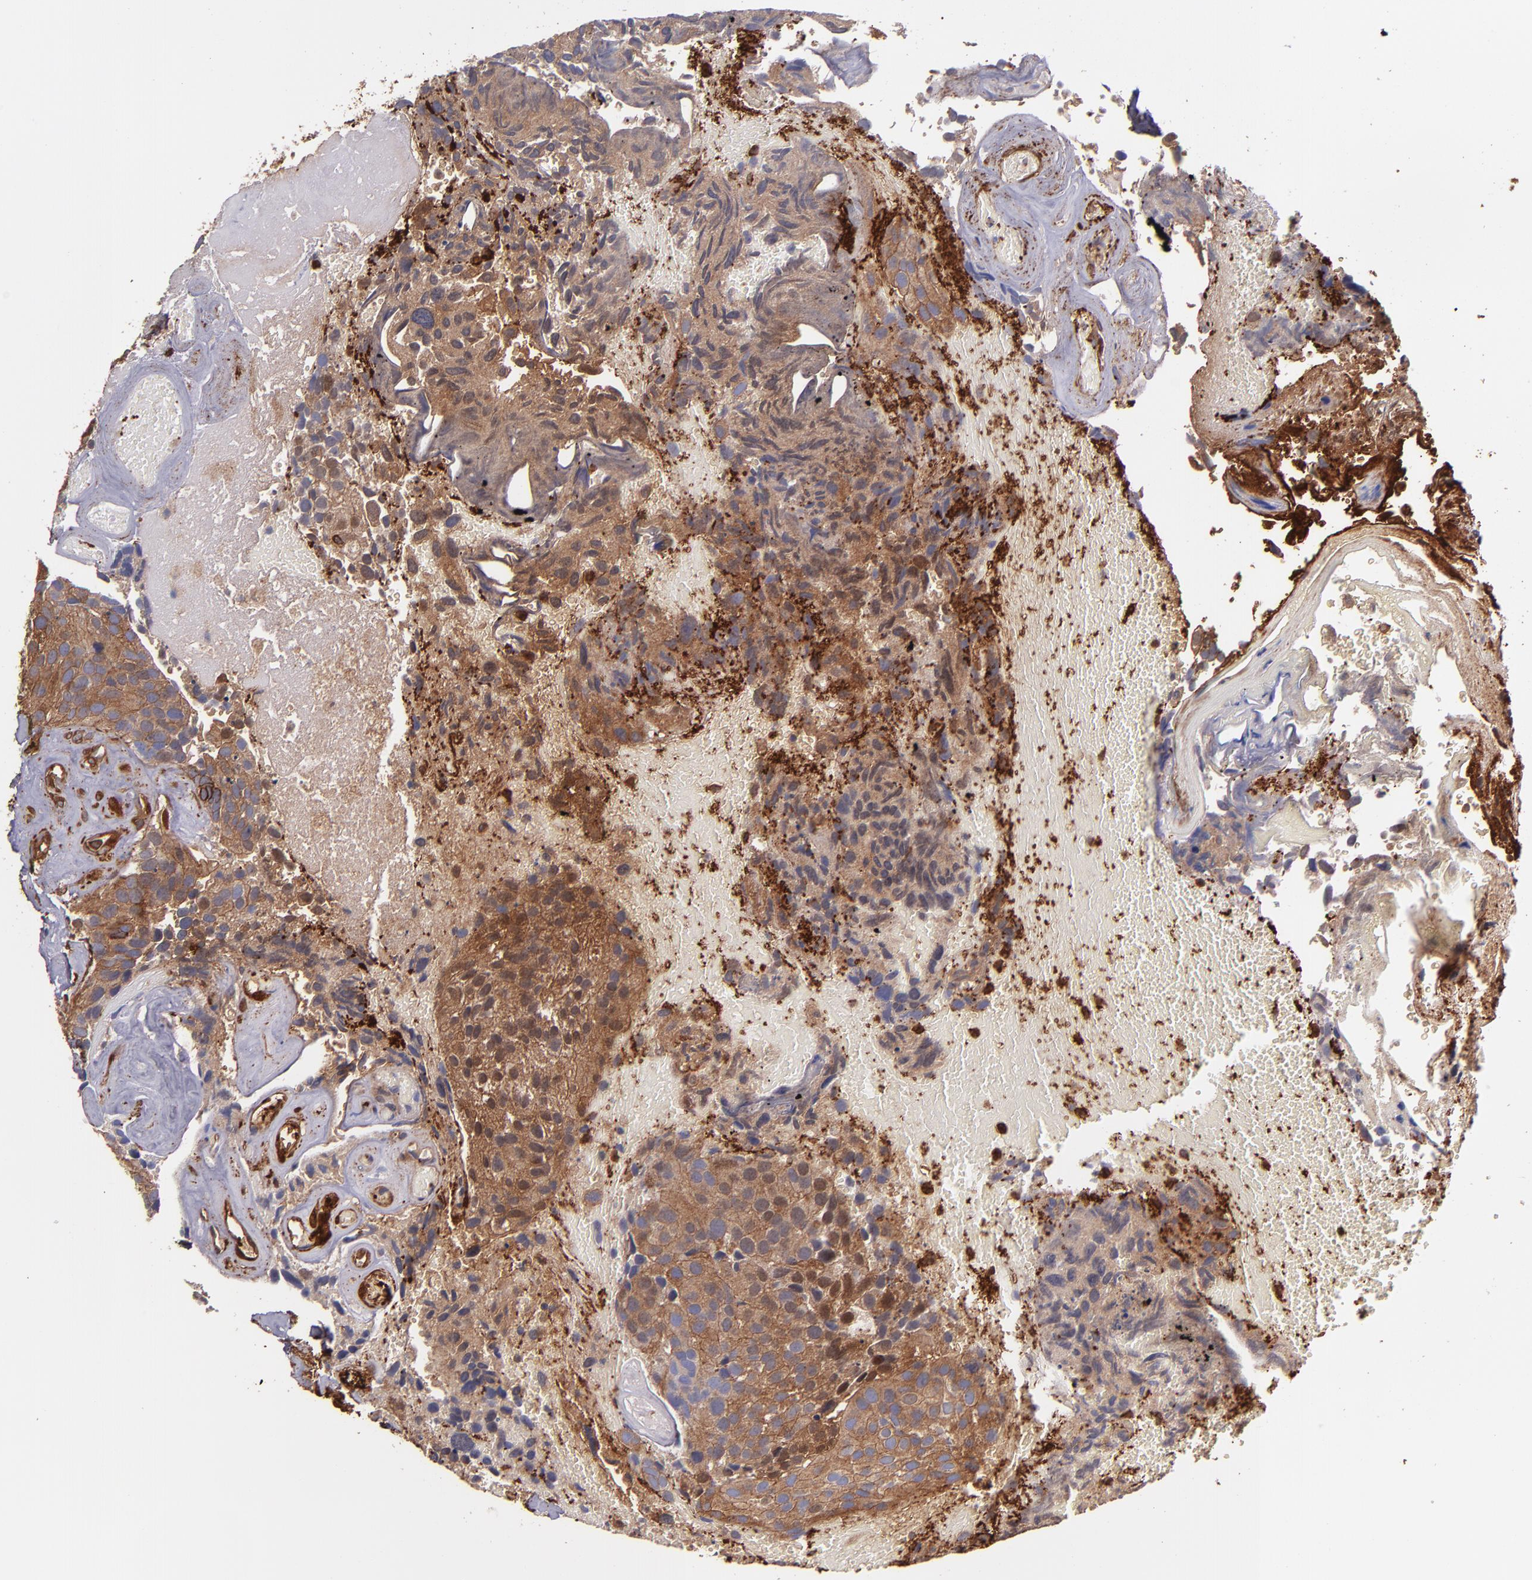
{"staining": {"intensity": "strong", "quantity": ">75%", "location": "cytoplasmic/membranous"}, "tissue": "urothelial cancer", "cell_type": "Tumor cells", "image_type": "cancer", "snomed": [{"axis": "morphology", "description": "Urothelial carcinoma, High grade"}, {"axis": "topography", "description": "Urinary bladder"}], "caption": "This micrograph demonstrates immunohistochemistry (IHC) staining of urothelial carcinoma (high-grade), with high strong cytoplasmic/membranous expression in approximately >75% of tumor cells.", "gene": "VCL", "patient": {"sex": "male", "age": 72}}